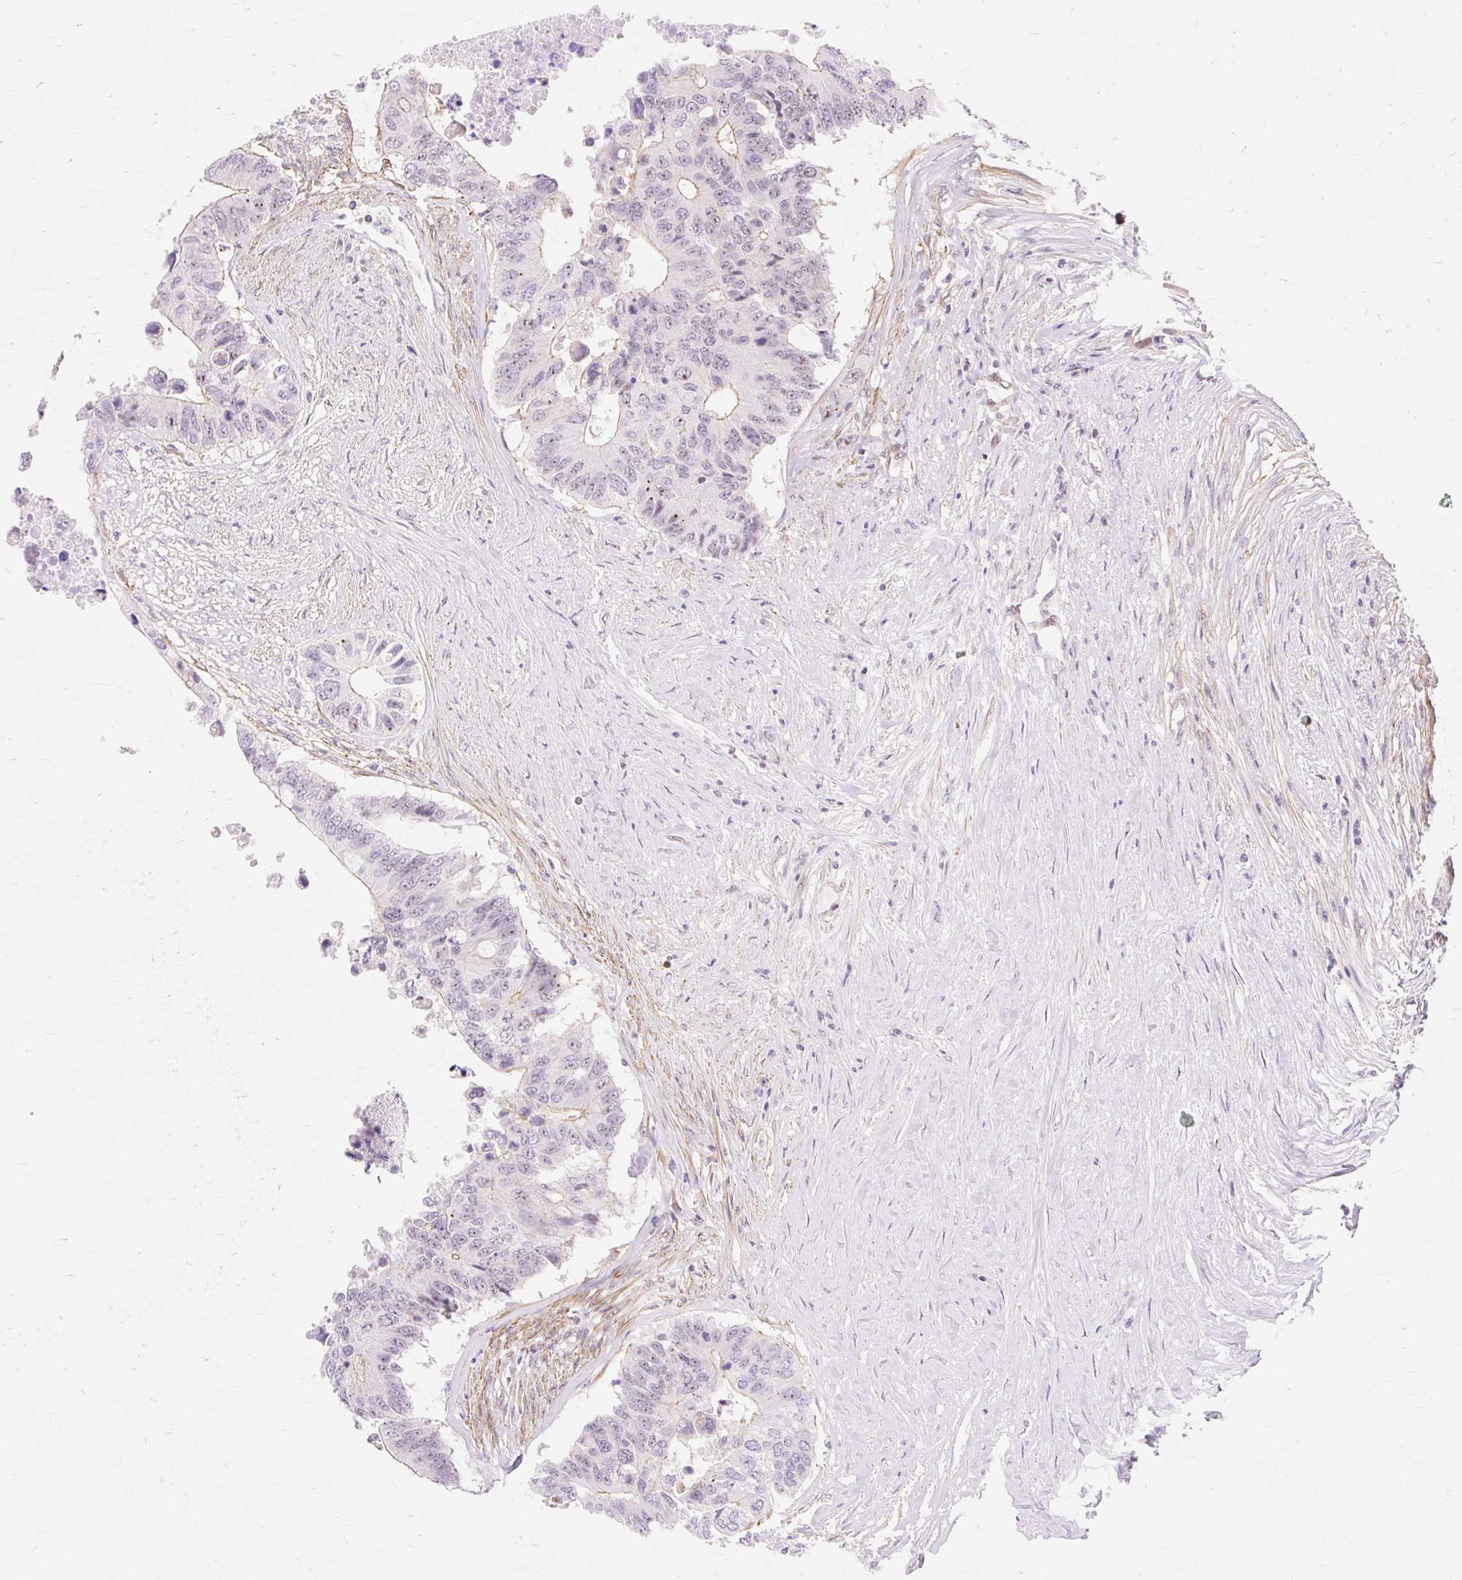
{"staining": {"intensity": "weak", "quantity": "<25%", "location": "nuclear"}, "tissue": "colorectal cancer", "cell_type": "Tumor cells", "image_type": "cancer", "snomed": [{"axis": "morphology", "description": "Adenocarcinoma, NOS"}, {"axis": "topography", "description": "Colon"}], "caption": "Immunohistochemistry of colorectal cancer (adenocarcinoma) reveals no staining in tumor cells.", "gene": "OBP2A", "patient": {"sex": "male", "age": 71}}